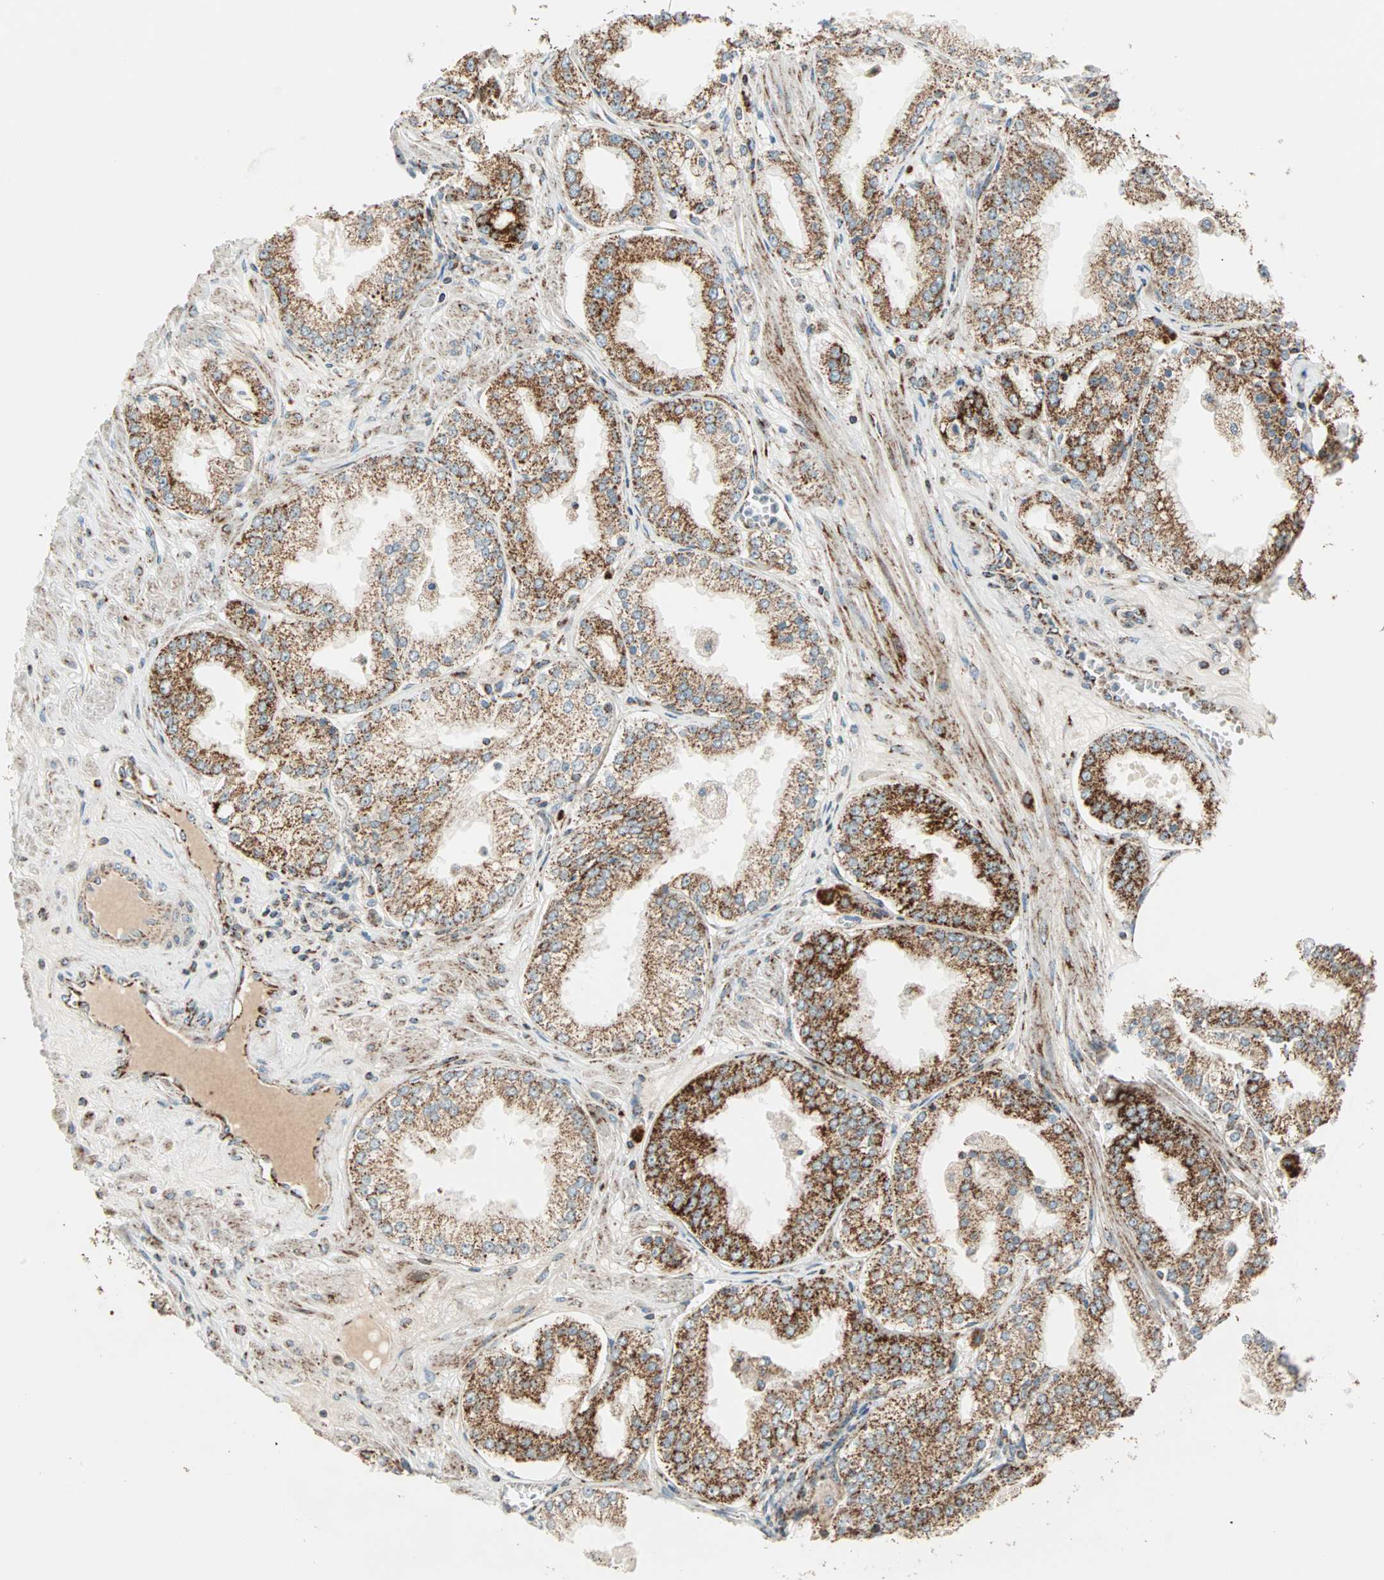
{"staining": {"intensity": "moderate", "quantity": "25%-75%", "location": "cytoplasmic/membranous"}, "tissue": "prostate cancer", "cell_type": "Tumor cells", "image_type": "cancer", "snomed": [{"axis": "morphology", "description": "Adenocarcinoma, High grade"}, {"axis": "topography", "description": "Prostate"}], "caption": "High-grade adenocarcinoma (prostate) stained for a protein reveals moderate cytoplasmic/membranous positivity in tumor cells.", "gene": "SPRY4", "patient": {"sex": "male", "age": 61}}